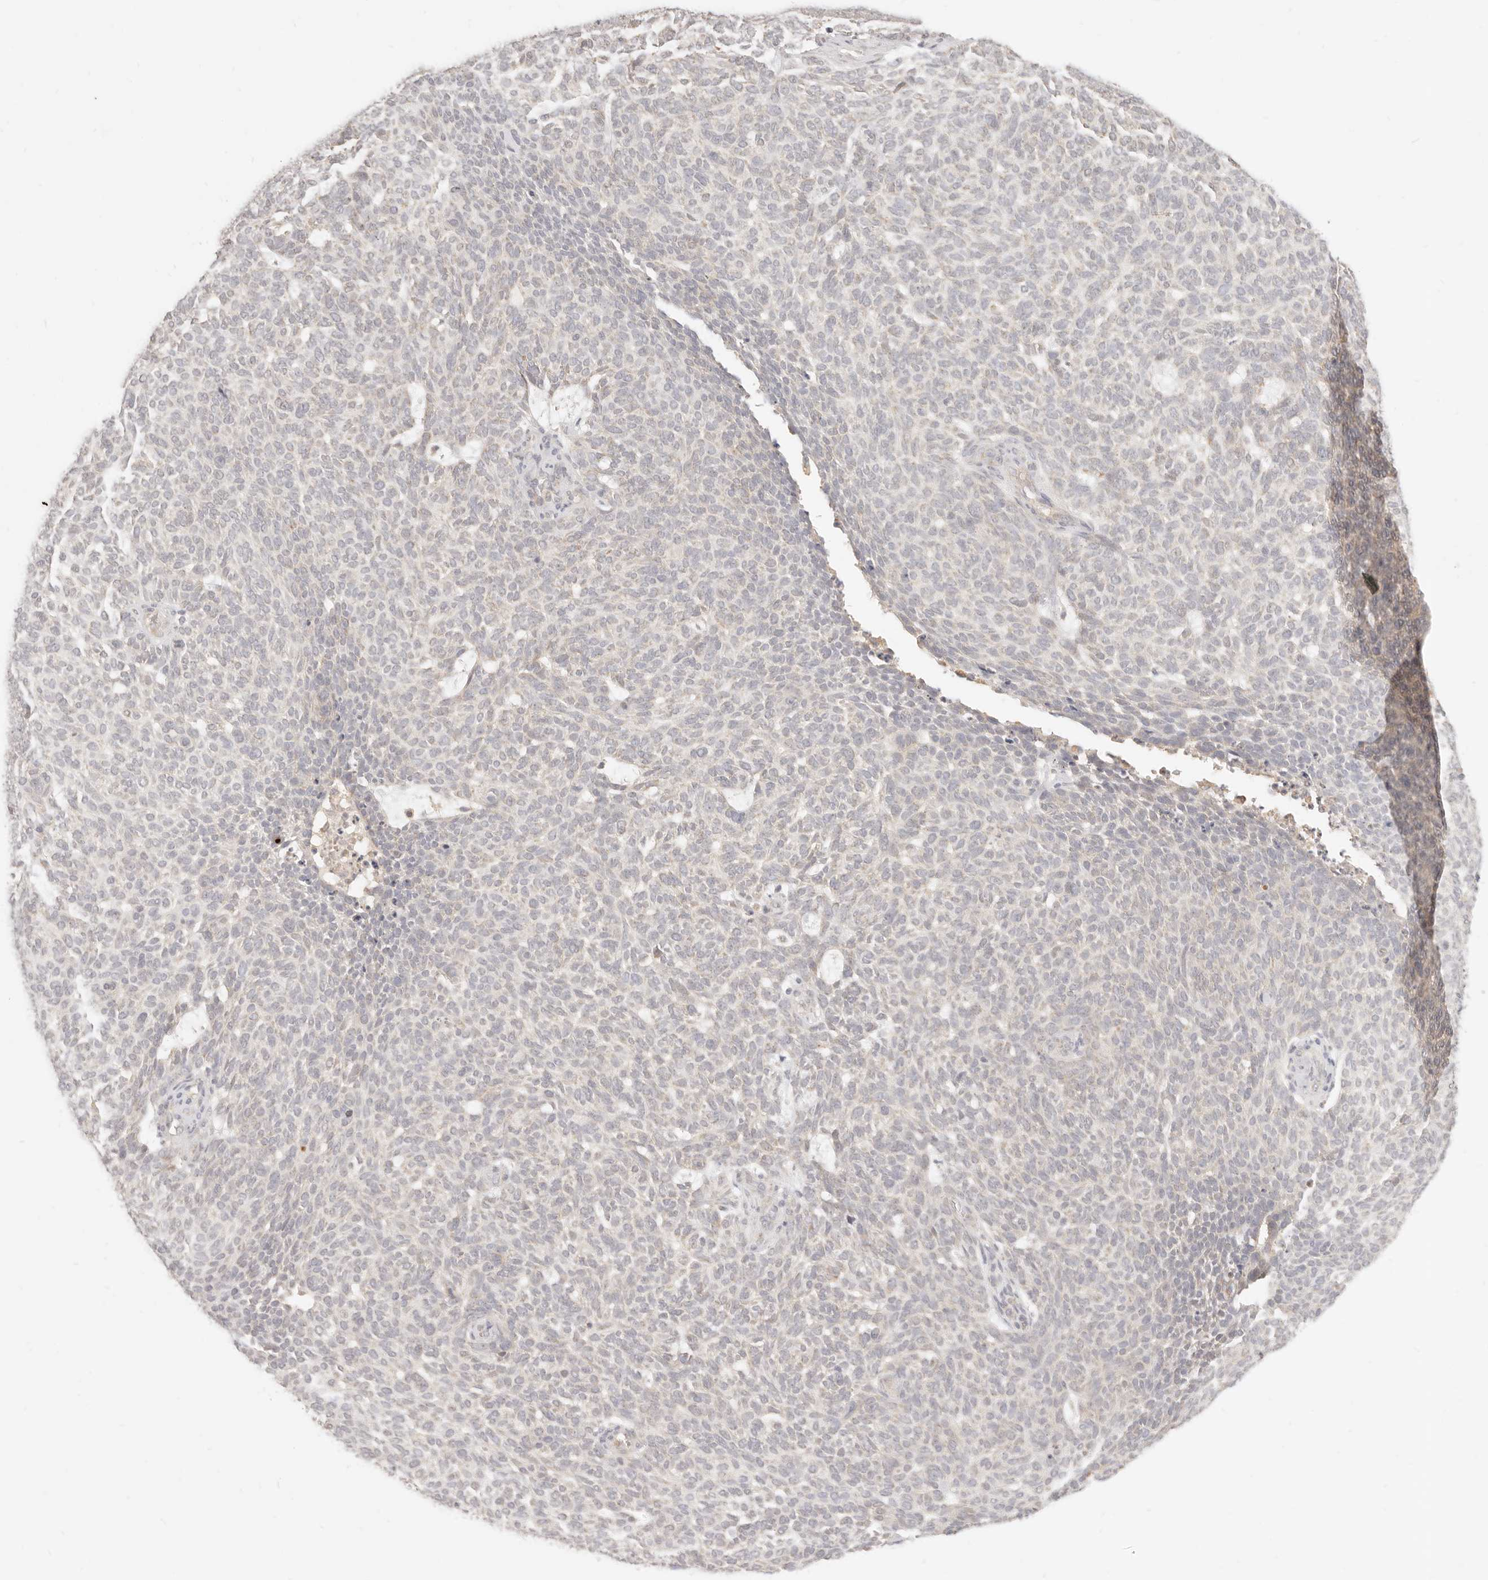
{"staining": {"intensity": "negative", "quantity": "none", "location": "none"}, "tissue": "skin cancer", "cell_type": "Tumor cells", "image_type": "cancer", "snomed": [{"axis": "morphology", "description": "Squamous cell carcinoma, NOS"}, {"axis": "topography", "description": "Skin"}], "caption": "DAB (3,3'-diaminobenzidine) immunohistochemical staining of human squamous cell carcinoma (skin) demonstrates no significant expression in tumor cells.", "gene": "CPLANE2", "patient": {"sex": "female", "age": 90}}